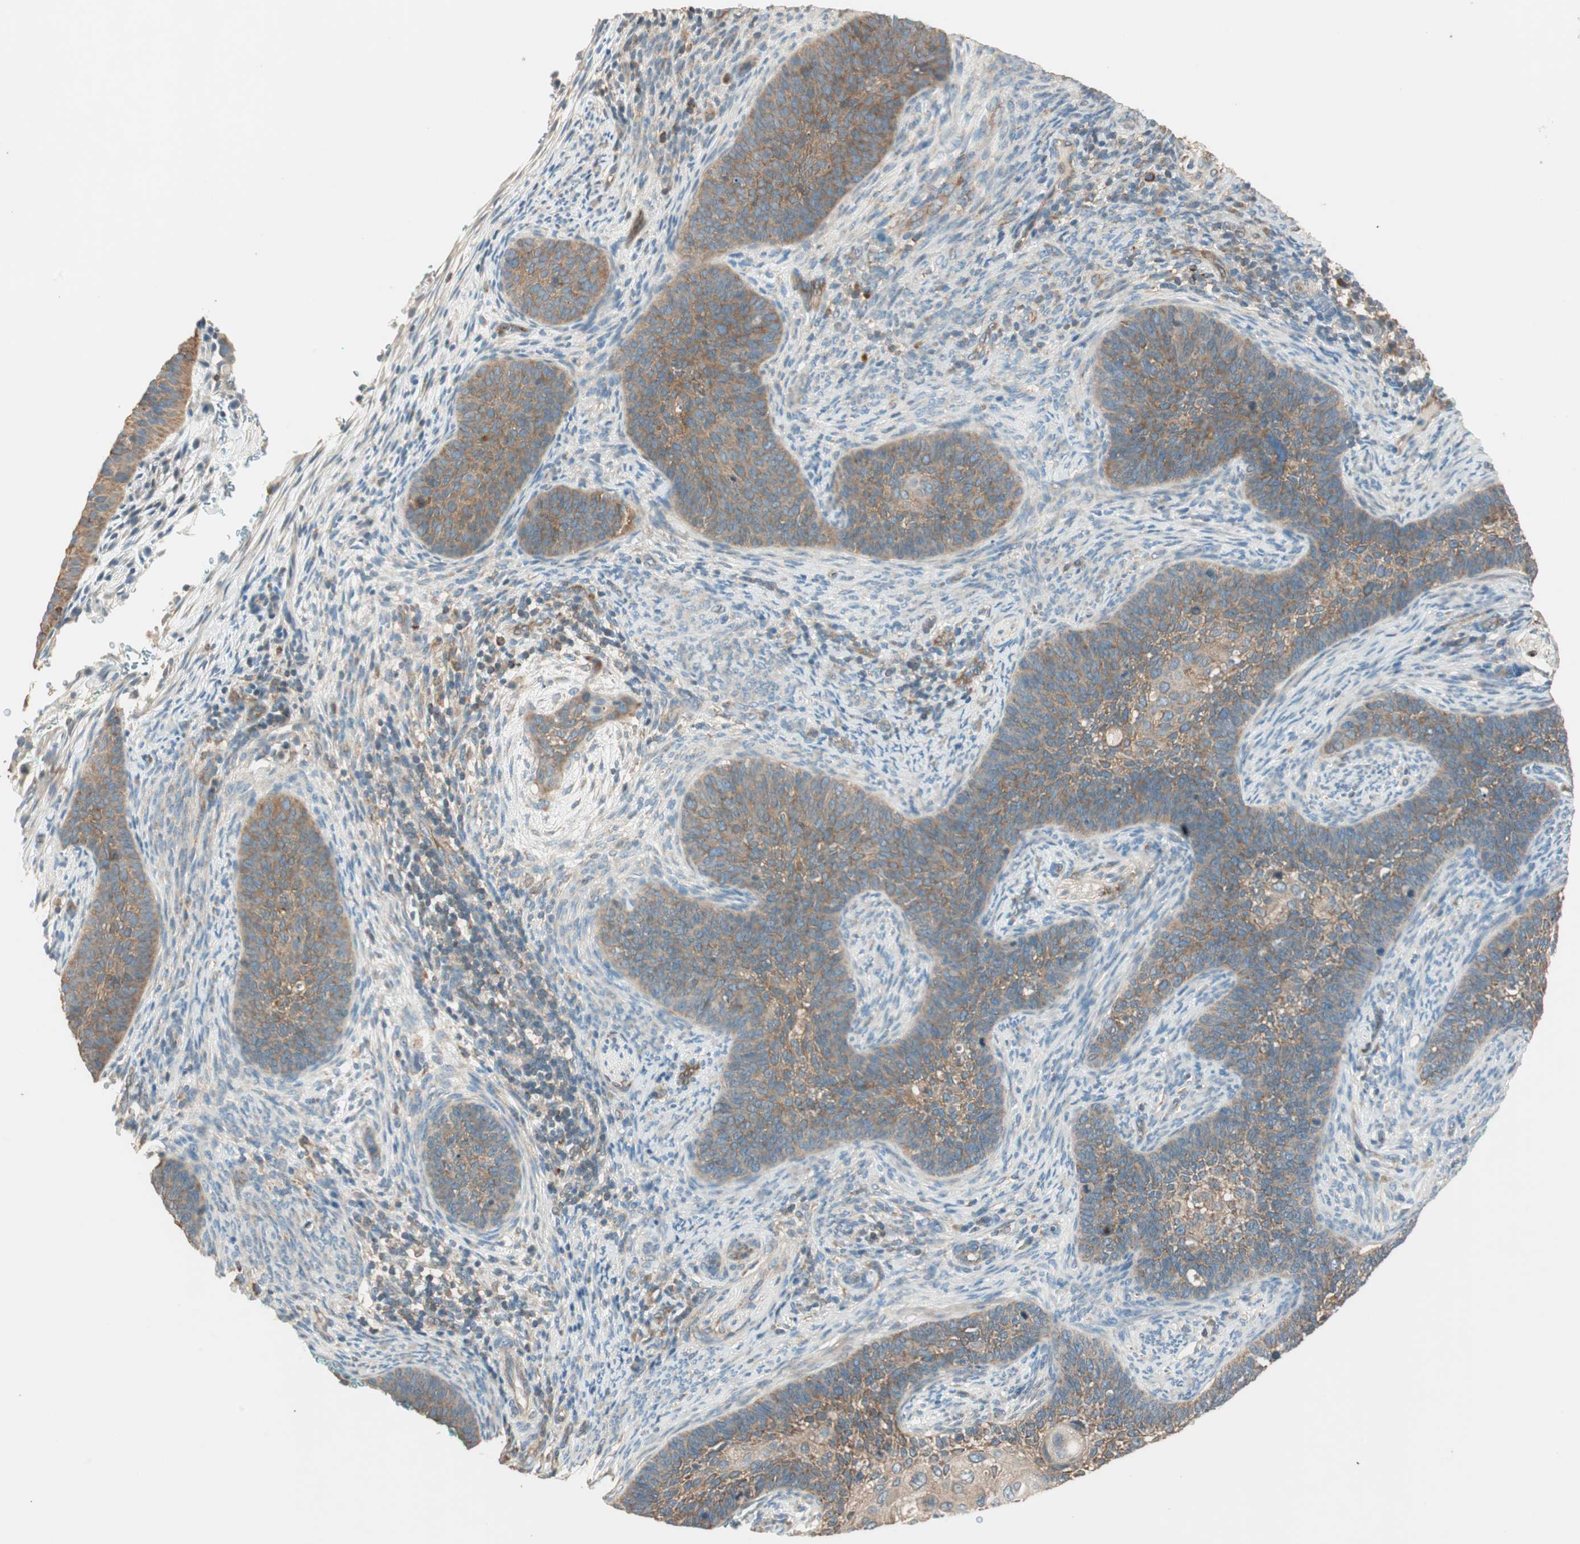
{"staining": {"intensity": "moderate", "quantity": ">75%", "location": "cytoplasmic/membranous"}, "tissue": "cervical cancer", "cell_type": "Tumor cells", "image_type": "cancer", "snomed": [{"axis": "morphology", "description": "Squamous cell carcinoma, NOS"}, {"axis": "topography", "description": "Cervix"}], "caption": "Cervical squamous cell carcinoma was stained to show a protein in brown. There is medium levels of moderate cytoplasmic/membranous expression in approximately >75% of tumor cells. Using DAB (3,3'-diaminobenzidine) (brown) and hematoxylin (blue) stains, captured at high magnification using brightfield microscopy.", "gene": "CC2D1A", "patient": {"sex": "female", "age": 33}}